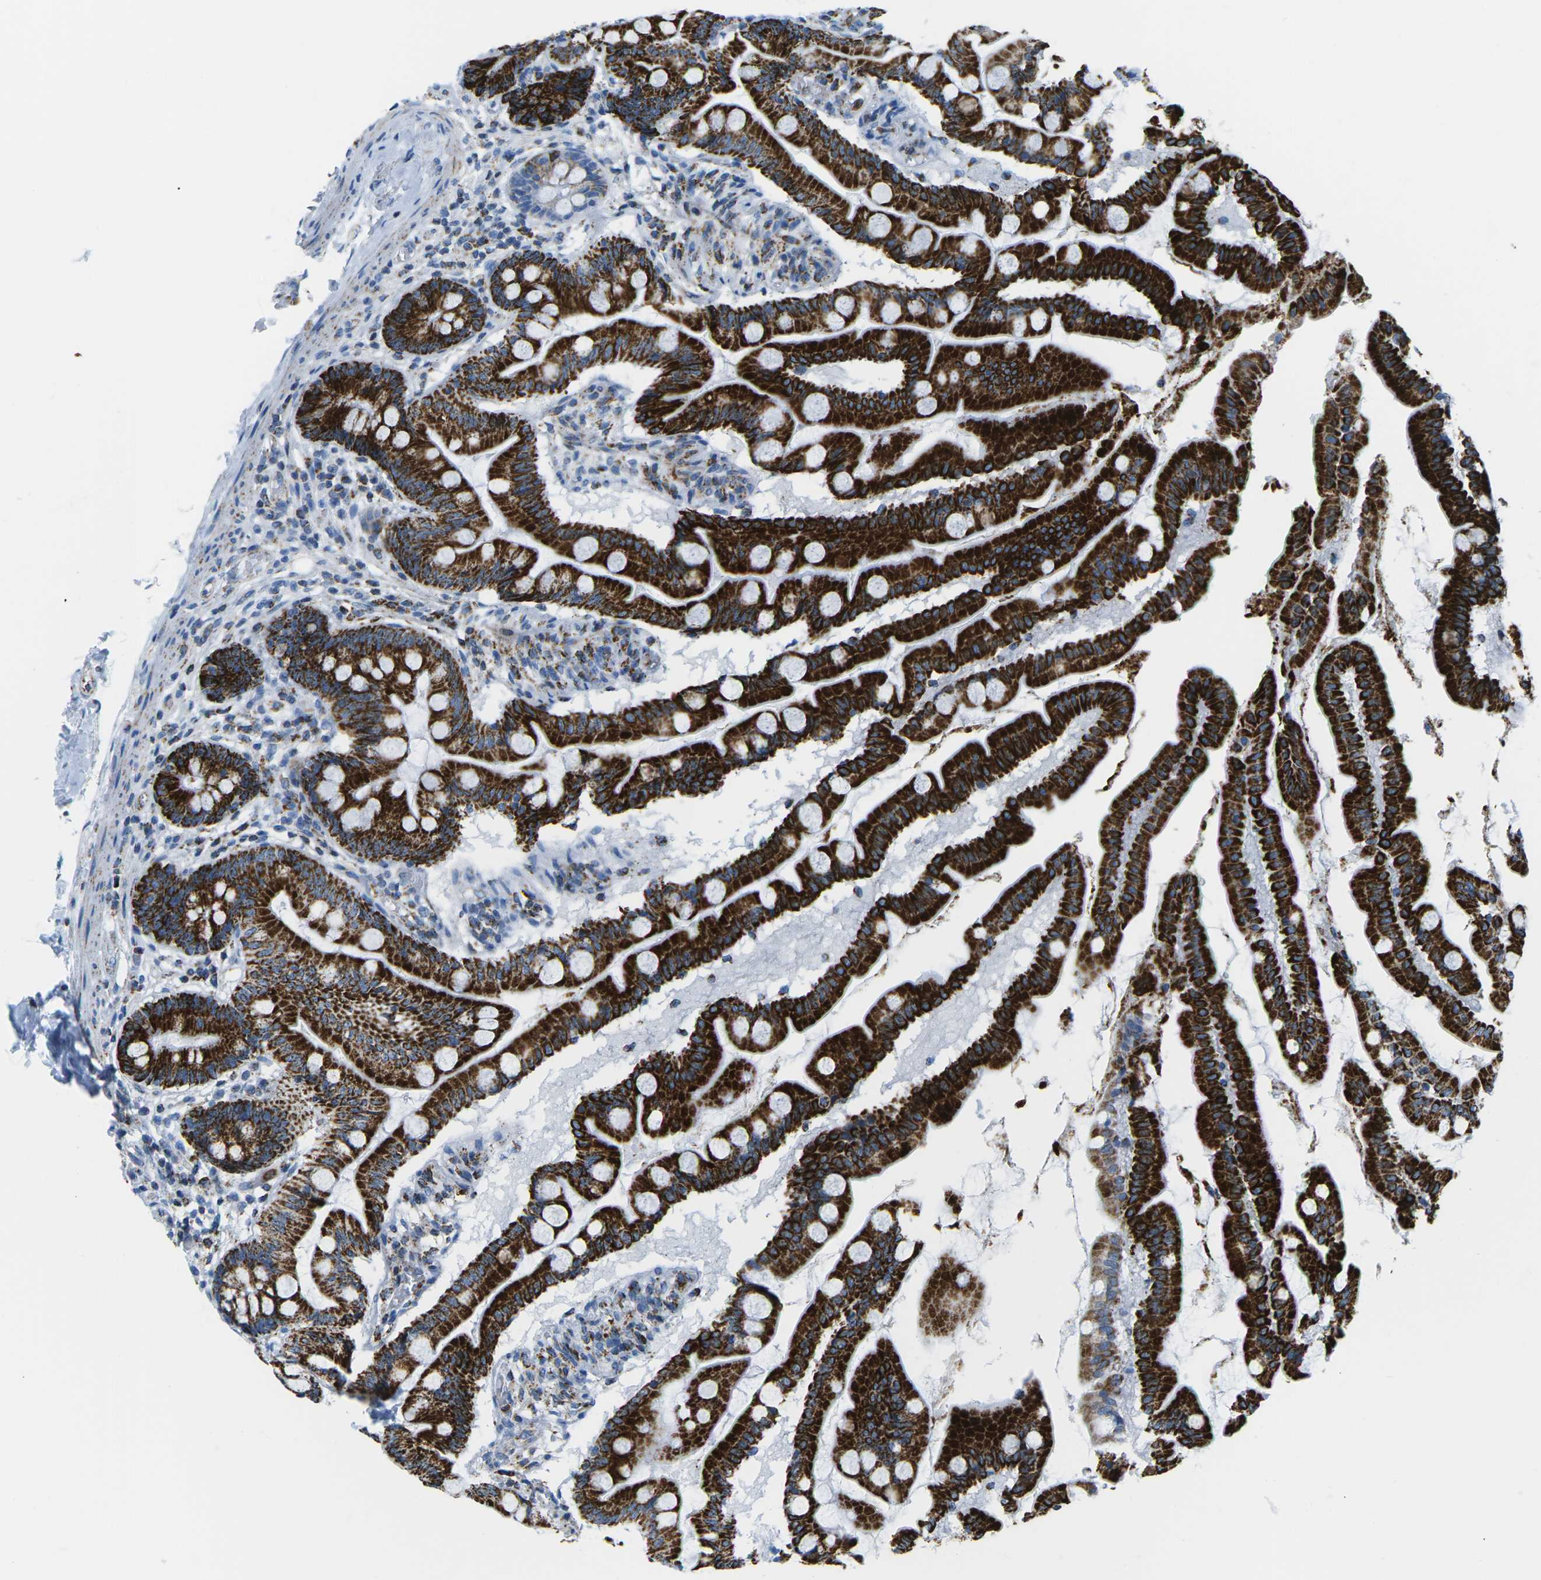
{"staining": {"intensity": "strong", "quantity": ">75%", "location": "cytoplasmic/membranous"}, "tissue": "small intestine", "cell_type": "Glandular cells", "image_type": "normal", "snomed": [{"axis": "morphology", "description": "Normal tissue, NOS"}, {"axis": "topography", "description": "Small intestine"}], "caption": "This histopathology image displays unremarkable small intestine stained with IHC to label a protein in brown. The cytoplasmic/membranous of glandular cells show strong positivity for the protein. Nuclei are counter-stained blue.", "gene": "COX6C", "patient": {"sex": "female", "age": 56}}